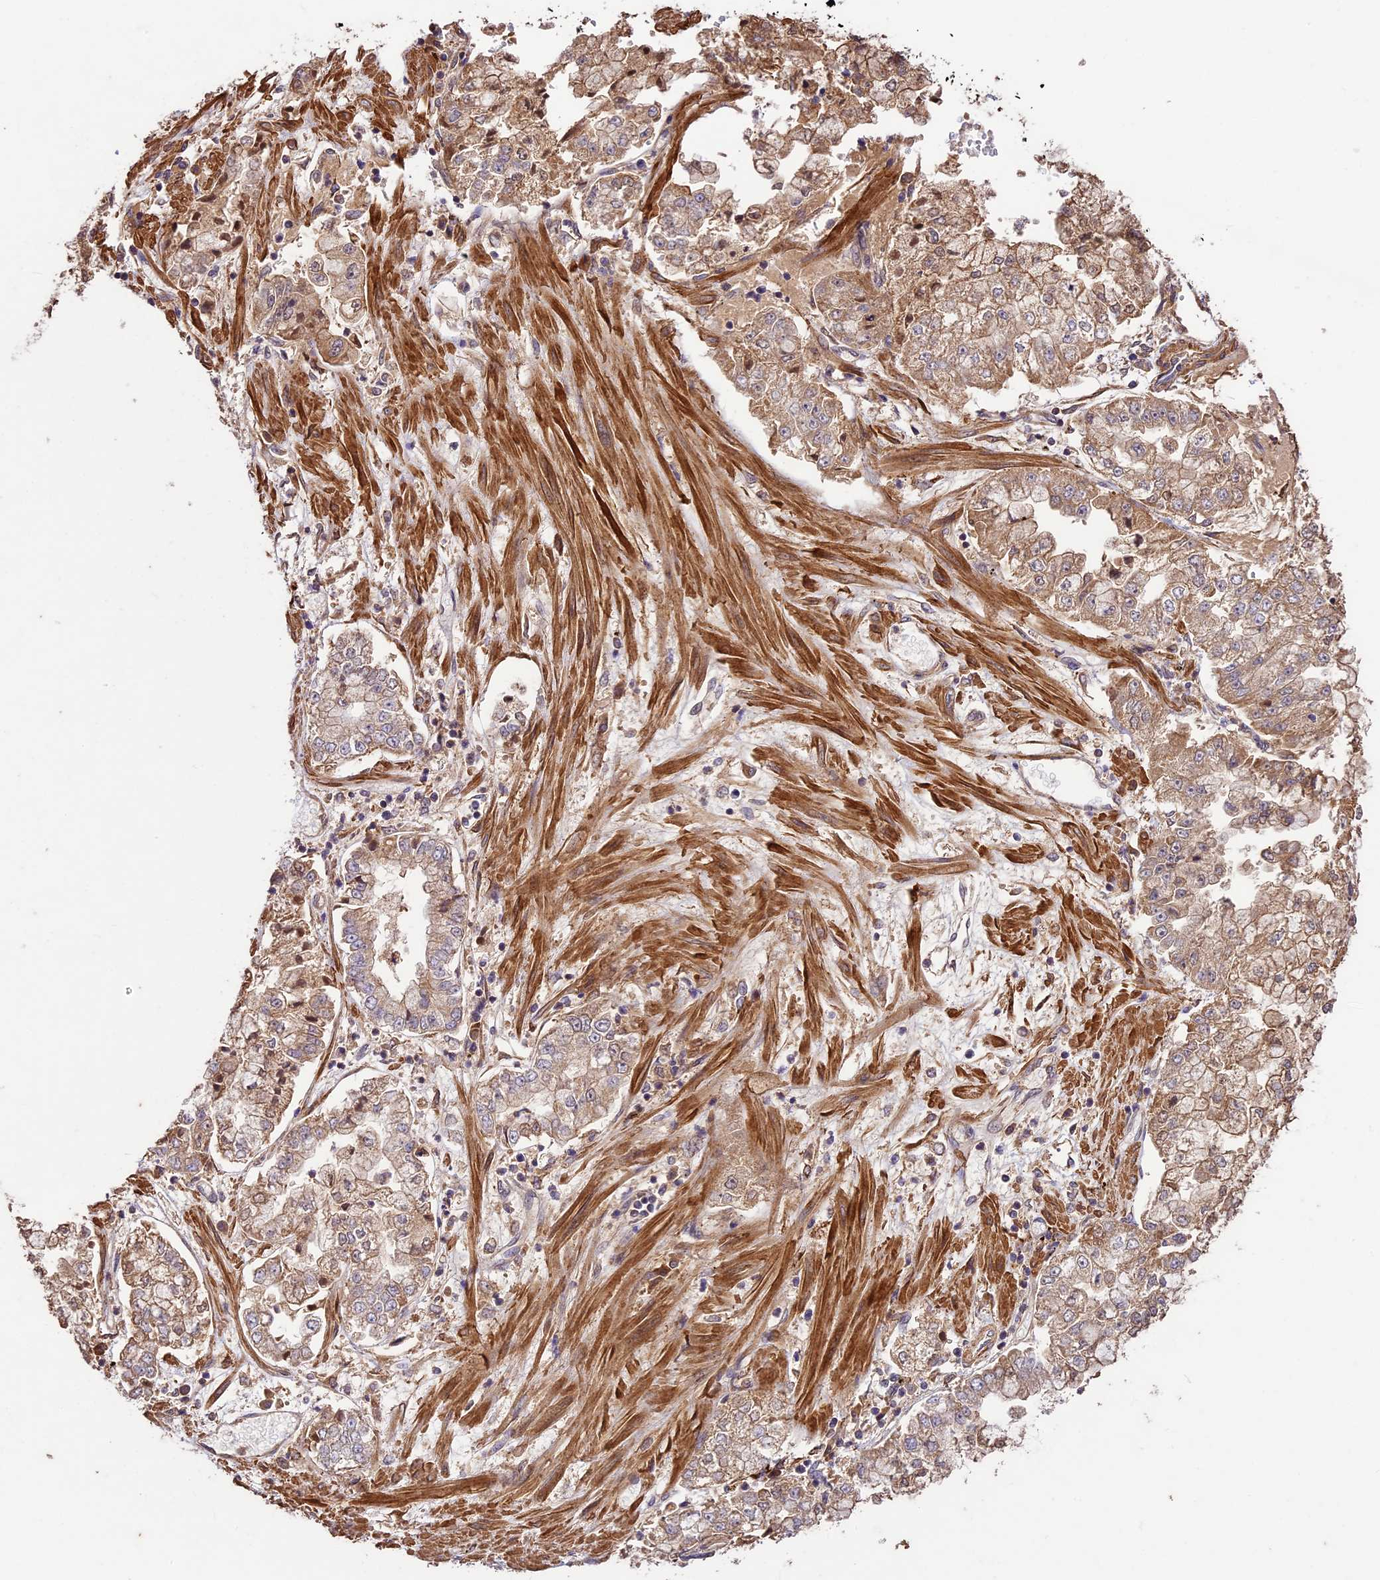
{"staining": {"intensity": "moderate", "quantity": ">75%", "location": "cytoplasmic/membranous"}, "tissue": "stomach cancer", "cell_type": "Tumor cells", "image_type": "cancer", "snomed": [{"axis": "morphology", "description": "Adenocarcinoma, NOS"}, {"axis": "topography", "description": "Stomach"}], "caption": "About >75% of tumor cells in stomach cancer demonstrate moderate cytoplasmic/membranous protein staining as visualized by brown immunohistochemical staining.", "gene": "CRLF1", "patient": {"sex": "male", "age": 76}}